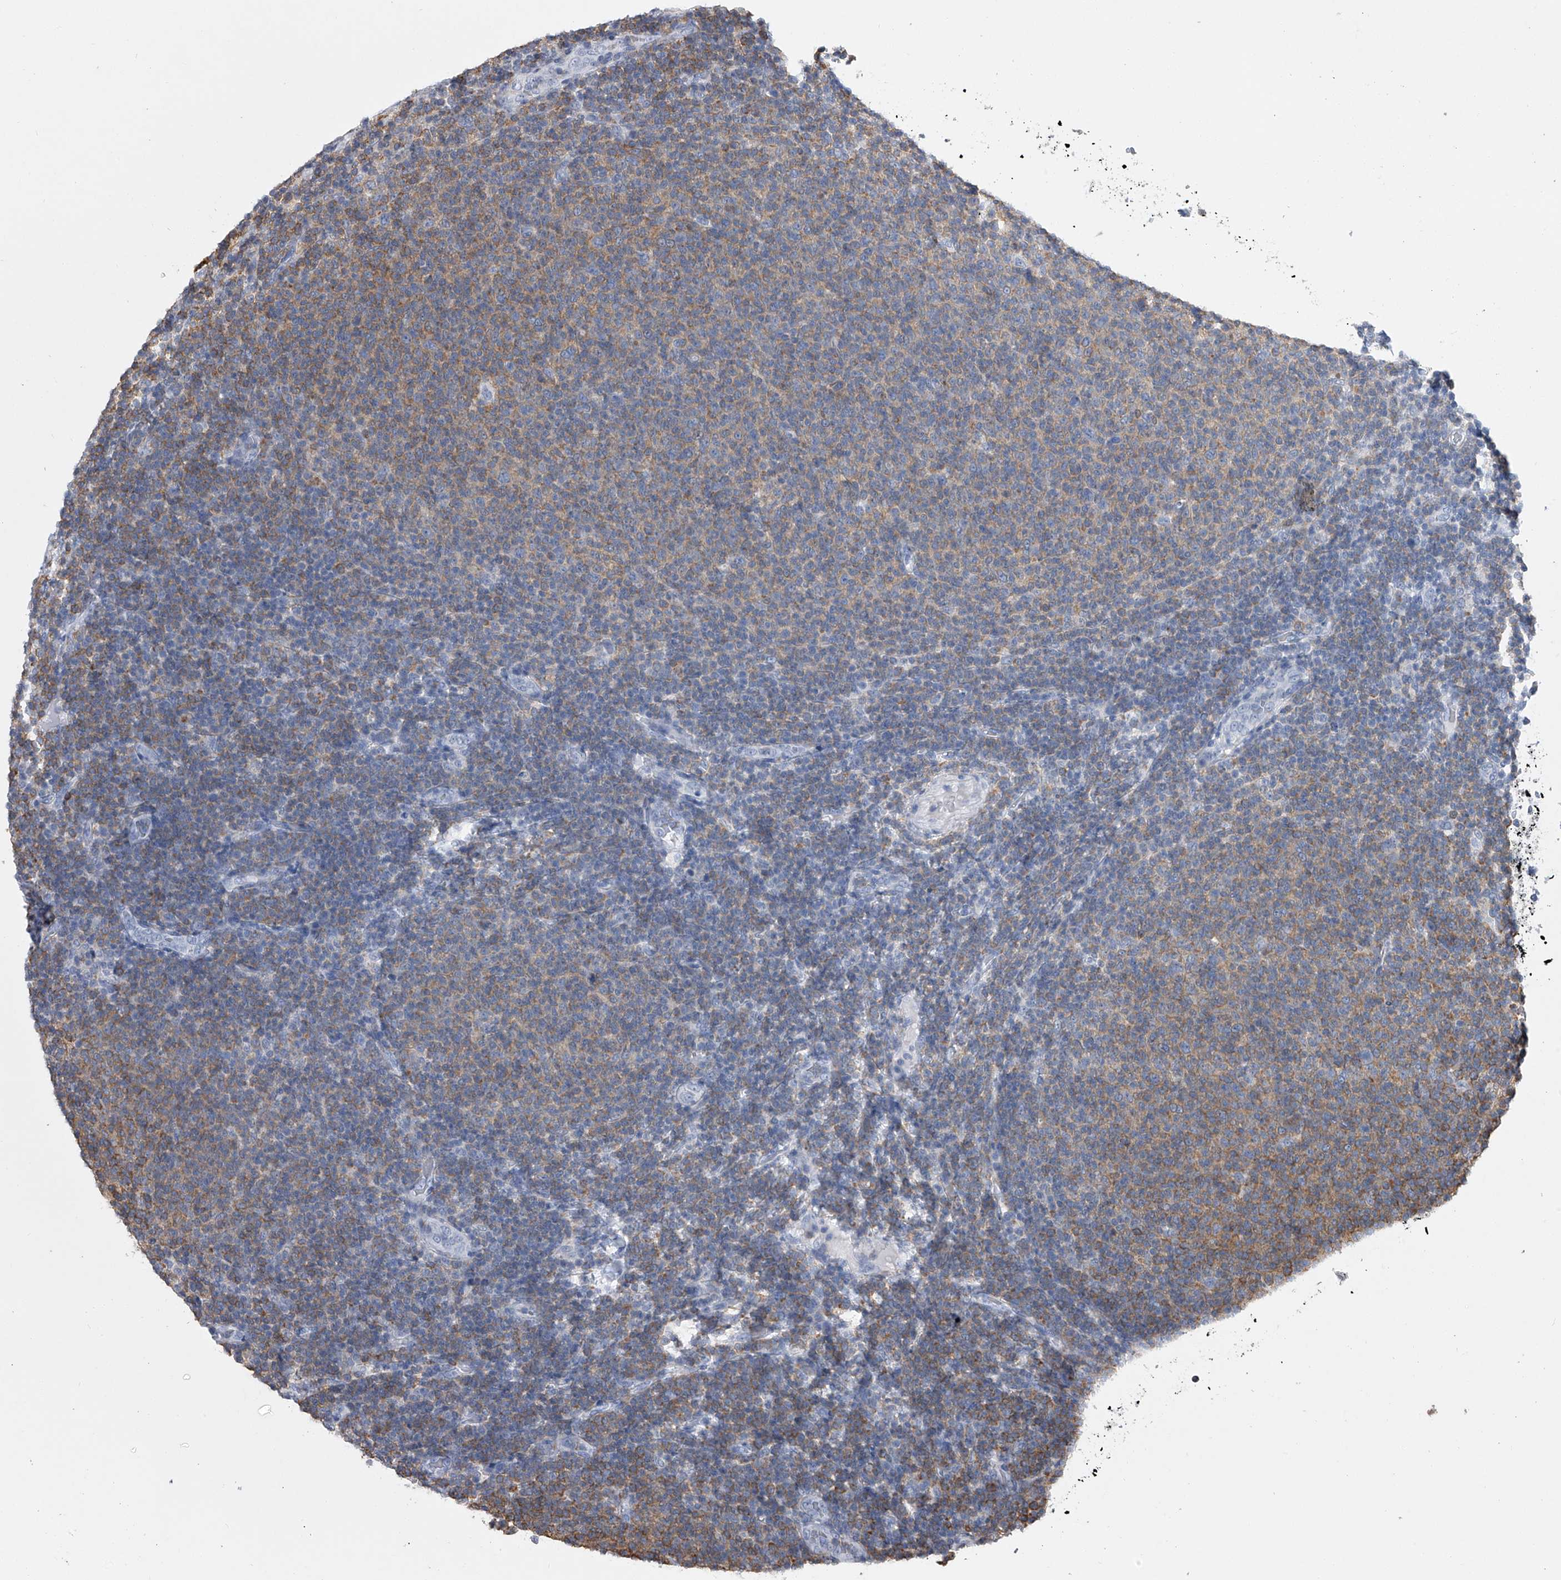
{"staining": {"intensity": "weak", "quantity": "25%-75%", "location": "cytoplasmic/membranous"}, "tissue": "lymphoma", "cell_type": "Tumor cells", "image_type": "cancer", "snomed": [{"axis": "morphology", "description": "Malignant lymphoma, non-Hodgkin's type, Low grade"}, {"axis": "topography", "description": "Lymph node"}], "caption": "High-magnification brightfield microscopy of lymphoma stained with DAB (brown) and counterstained with hematoxylin (blue). tumor cells exhibit weak cytoplasmic/membranous positivity is seen in about25%-75% of cells.", "gene": "TASP1", "patient": {"sex": "male", "age": 66}}